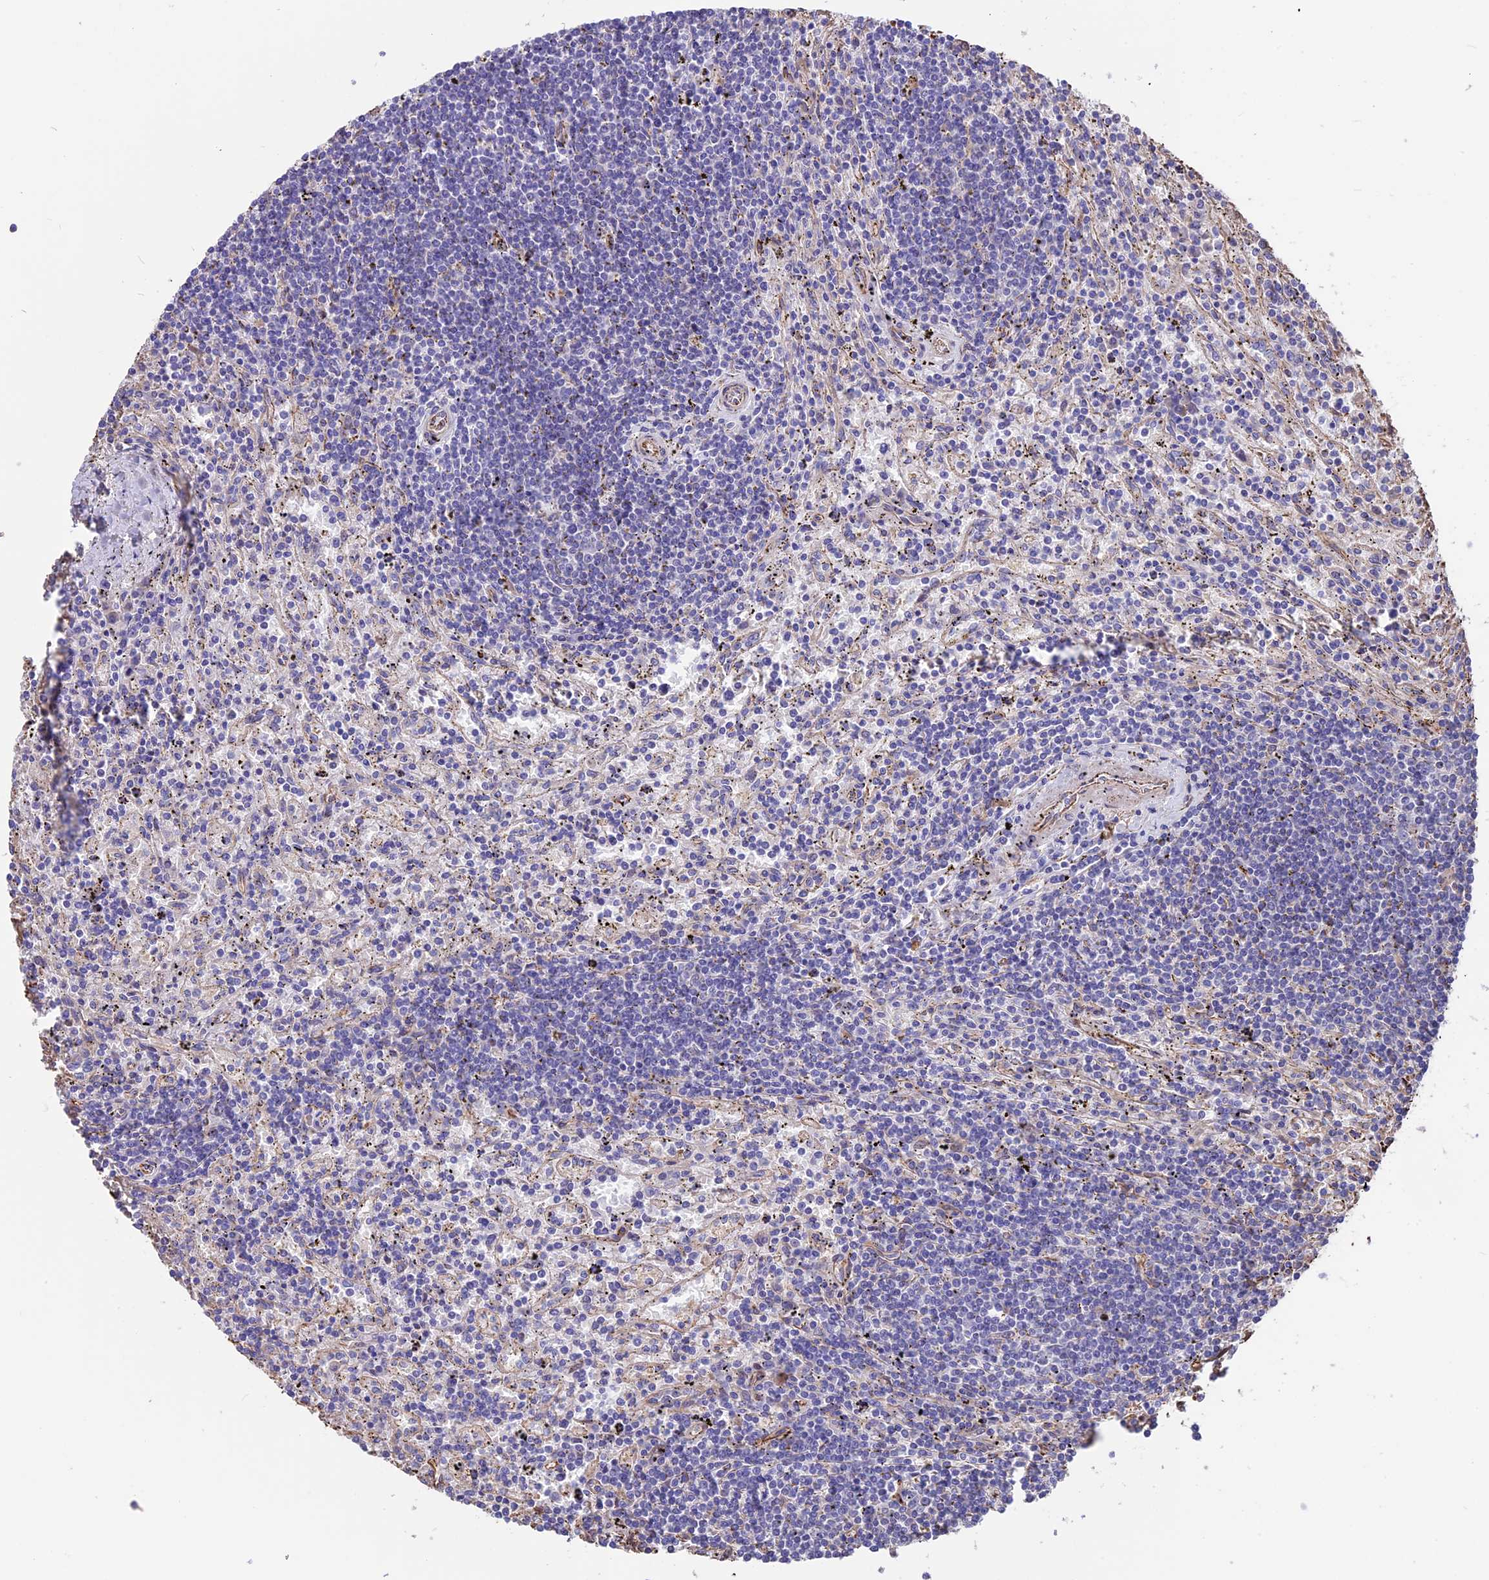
{"staining": {"intensity": "negative", "quantity": "none", "location": "none"}, "tissue": "lymphoma", "cell_type": "Tumor cells", "image_type": "cancer", "snomed": [{"axis": "morphology", "description": "Malignant lymphoma, non-Hodgkin's type, Low grade"}, {"axis": "topography", "description": "Spleen"}], "caption": "This is an immunohistochemistry image of human malignant lymphoma, non-Hodgkin's type (low-grade). There is no expression in tumor cells.", "gene": "SEH1L", "patient": {"sex": "male", "age": 76}}